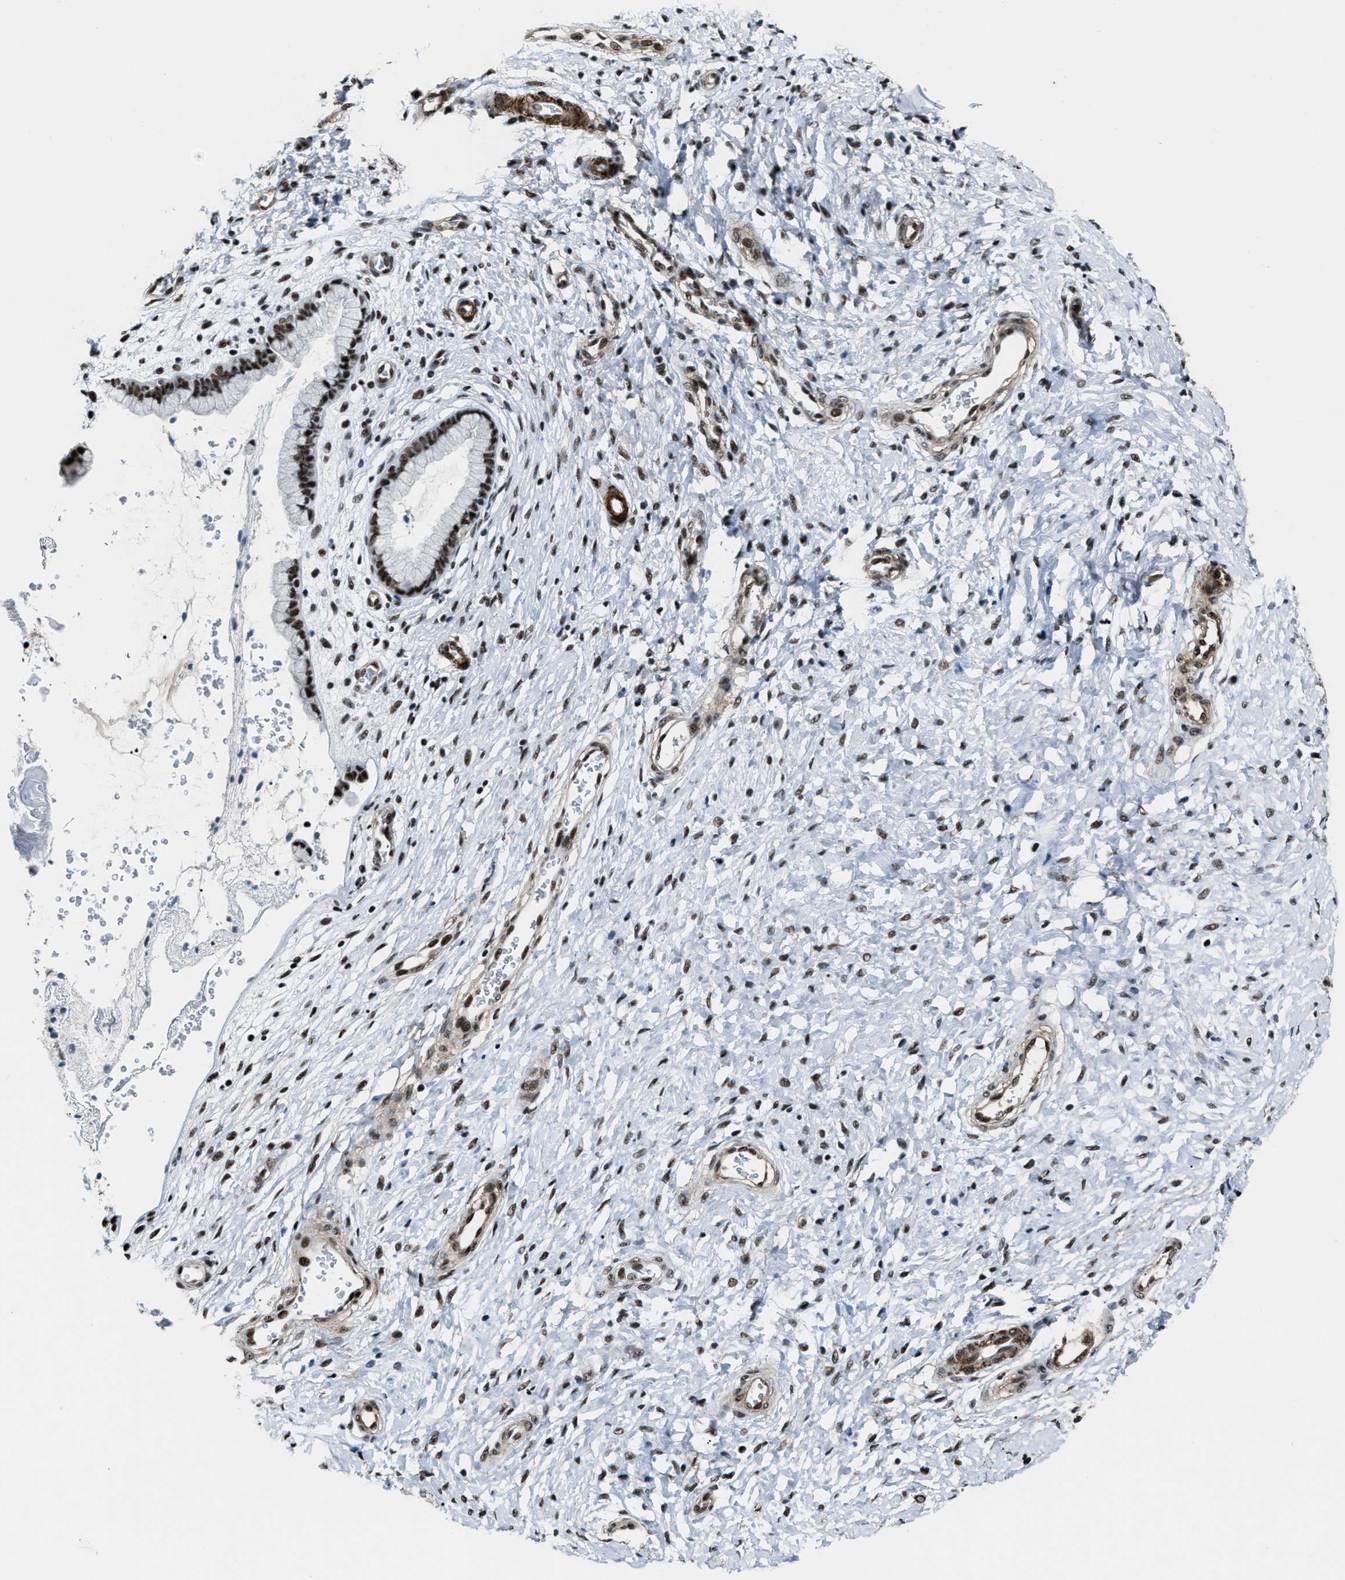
{"staining": {"intensity": "strong", "quantity": ">75%", "location": "nuclear"}, "tissue": "cervix", "cell_type": "Glandular cells", "image_type": "normal", "snomed": [{"axis": "morphology", "description": "Normal tissue, NOS"}, {"axis": "topography", "description": "Cervix"}], "caption": "Immunohistochemical staining of unremarkable cervix demonstrates >75% levels of strong nuclear protein expression in approximately >75% of glandular cells.", "gene": "DDX5", "patient": {"sex": "female", "age": 55}}